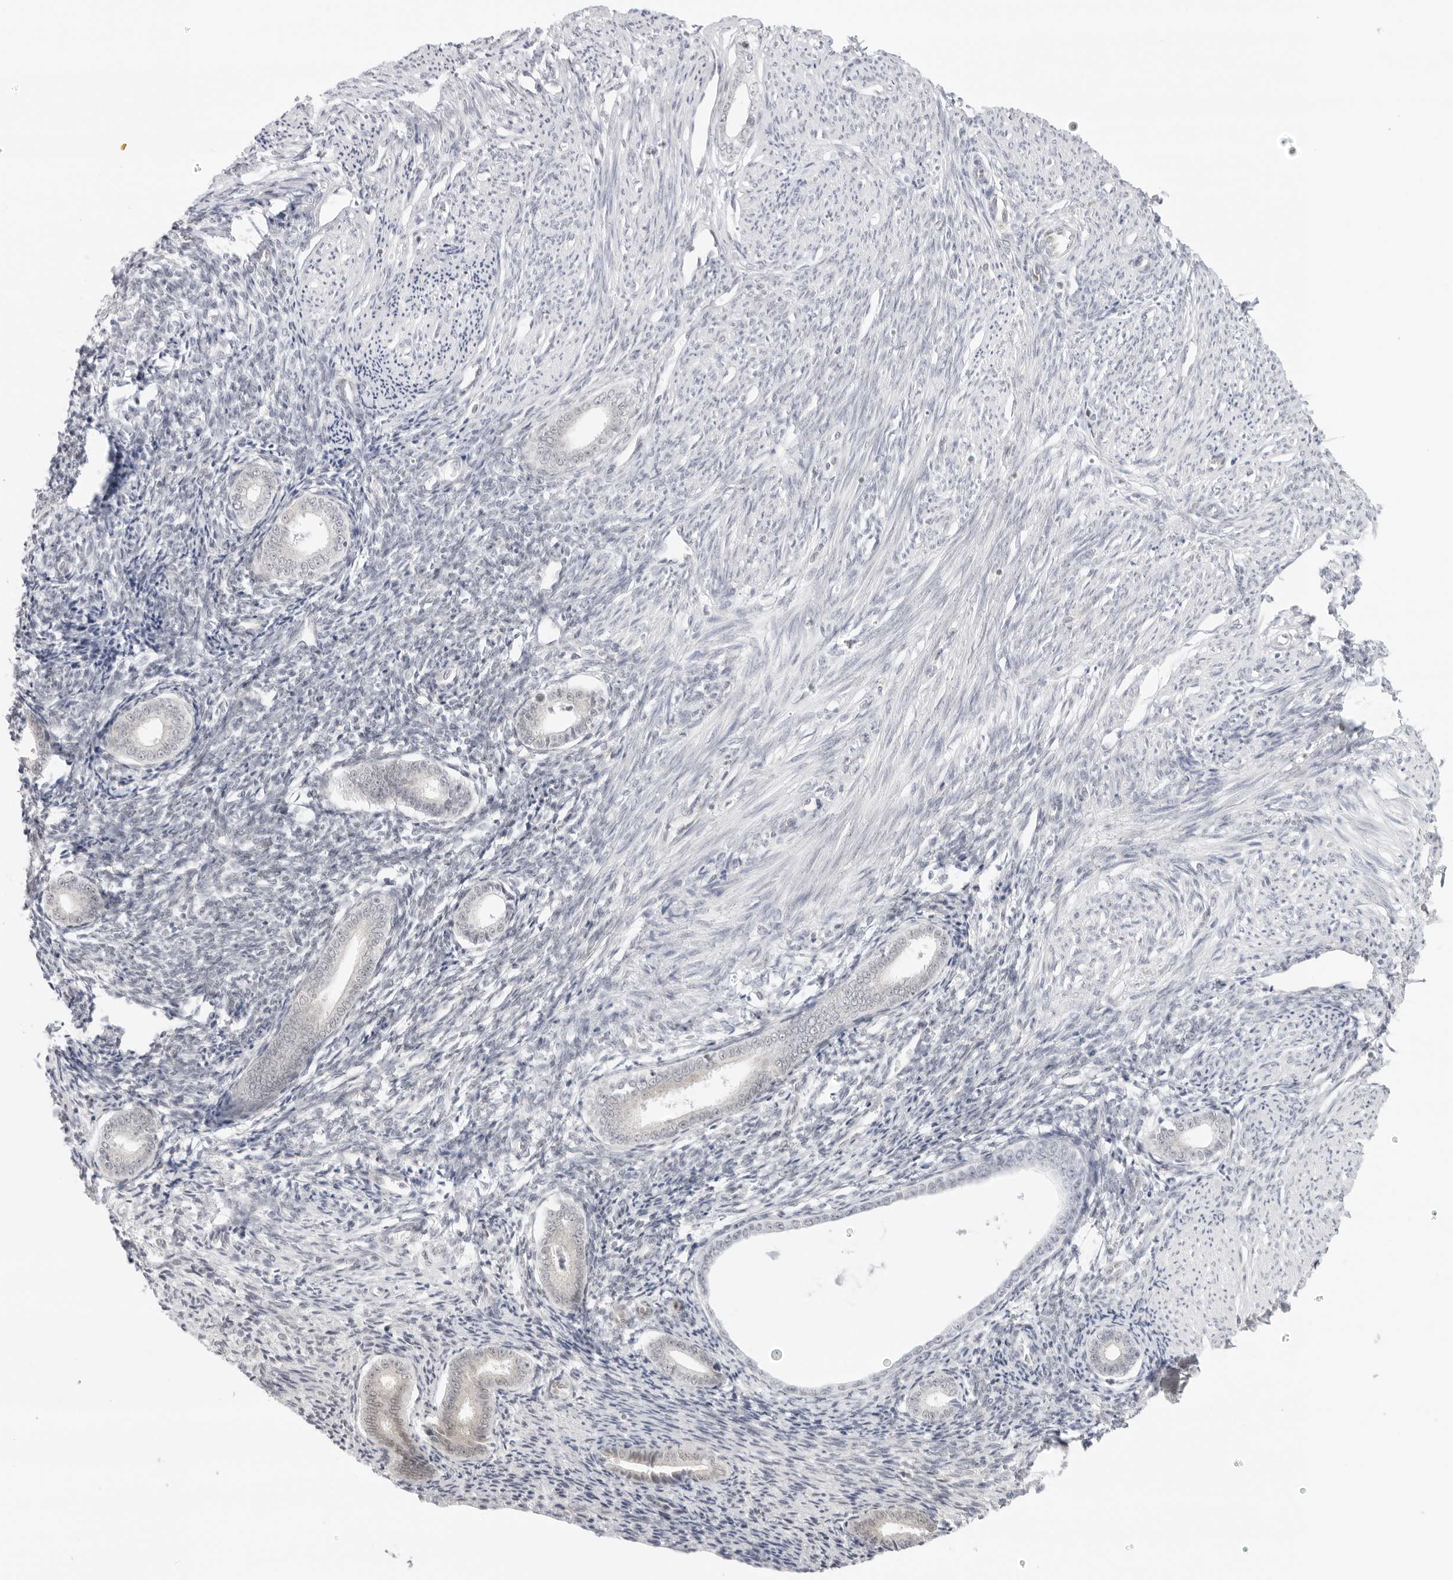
{"staining": {"intensity": "negative", "quantity": "none", "location": "none"}, "tissue": "endometrium", "cell_type": "Cells in endometrial stroma", "image_type": "normal", "snomed": [{"axis": "morphology", "description": "Normal tissue, NOS"}, {"axis": "topography", "description": "Endometrium"}], "caption": "Immunohistochemical staining of benign endometrium reveals no significant positivity in cells in endometrial stroma.", "gene": "MED18", "patient": {"sex": "female", "age": 56}}